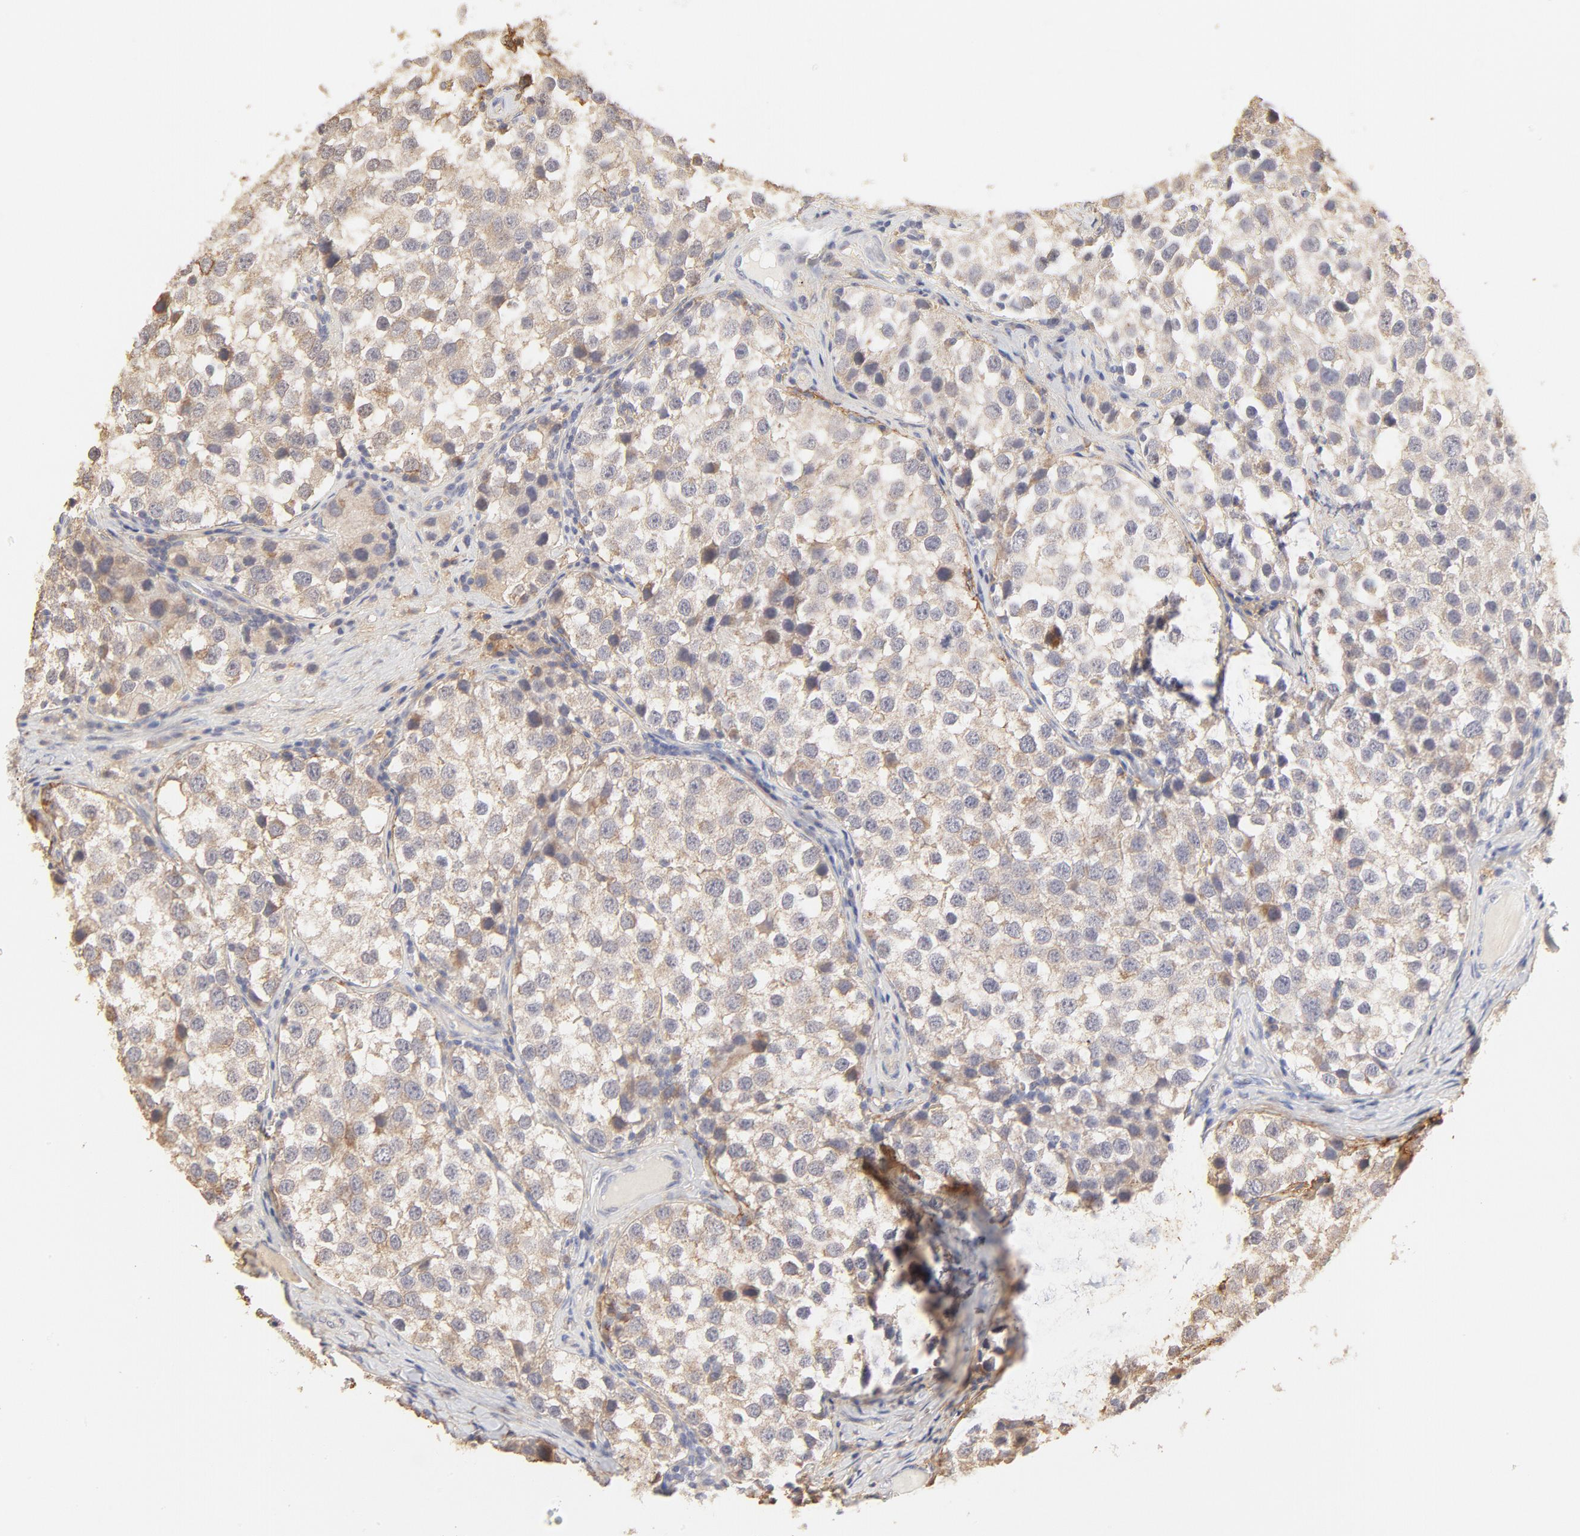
{"staining": {"intensity": "moderate", "quantity": "25%-75%", "location": "cytoplasmic/membranous"}, "tissue": "testis cancer", "cell_type": "Tumor cells", "image_type": "cancer", "snomed": [{"axis": "morphology", "description": "Seminoma, NOS"}, {"axis": "topography", "description": "Testis"}], "caption": "Approximately 25%-75% of tumor cells in human seminoma (testis) reveal moderate cytoplasmic/membranous protein positivity as visualized by brown immunohistochemical staining.", "gene": "NKX2-2", "patient": {"sex": "male", "age": 39}}